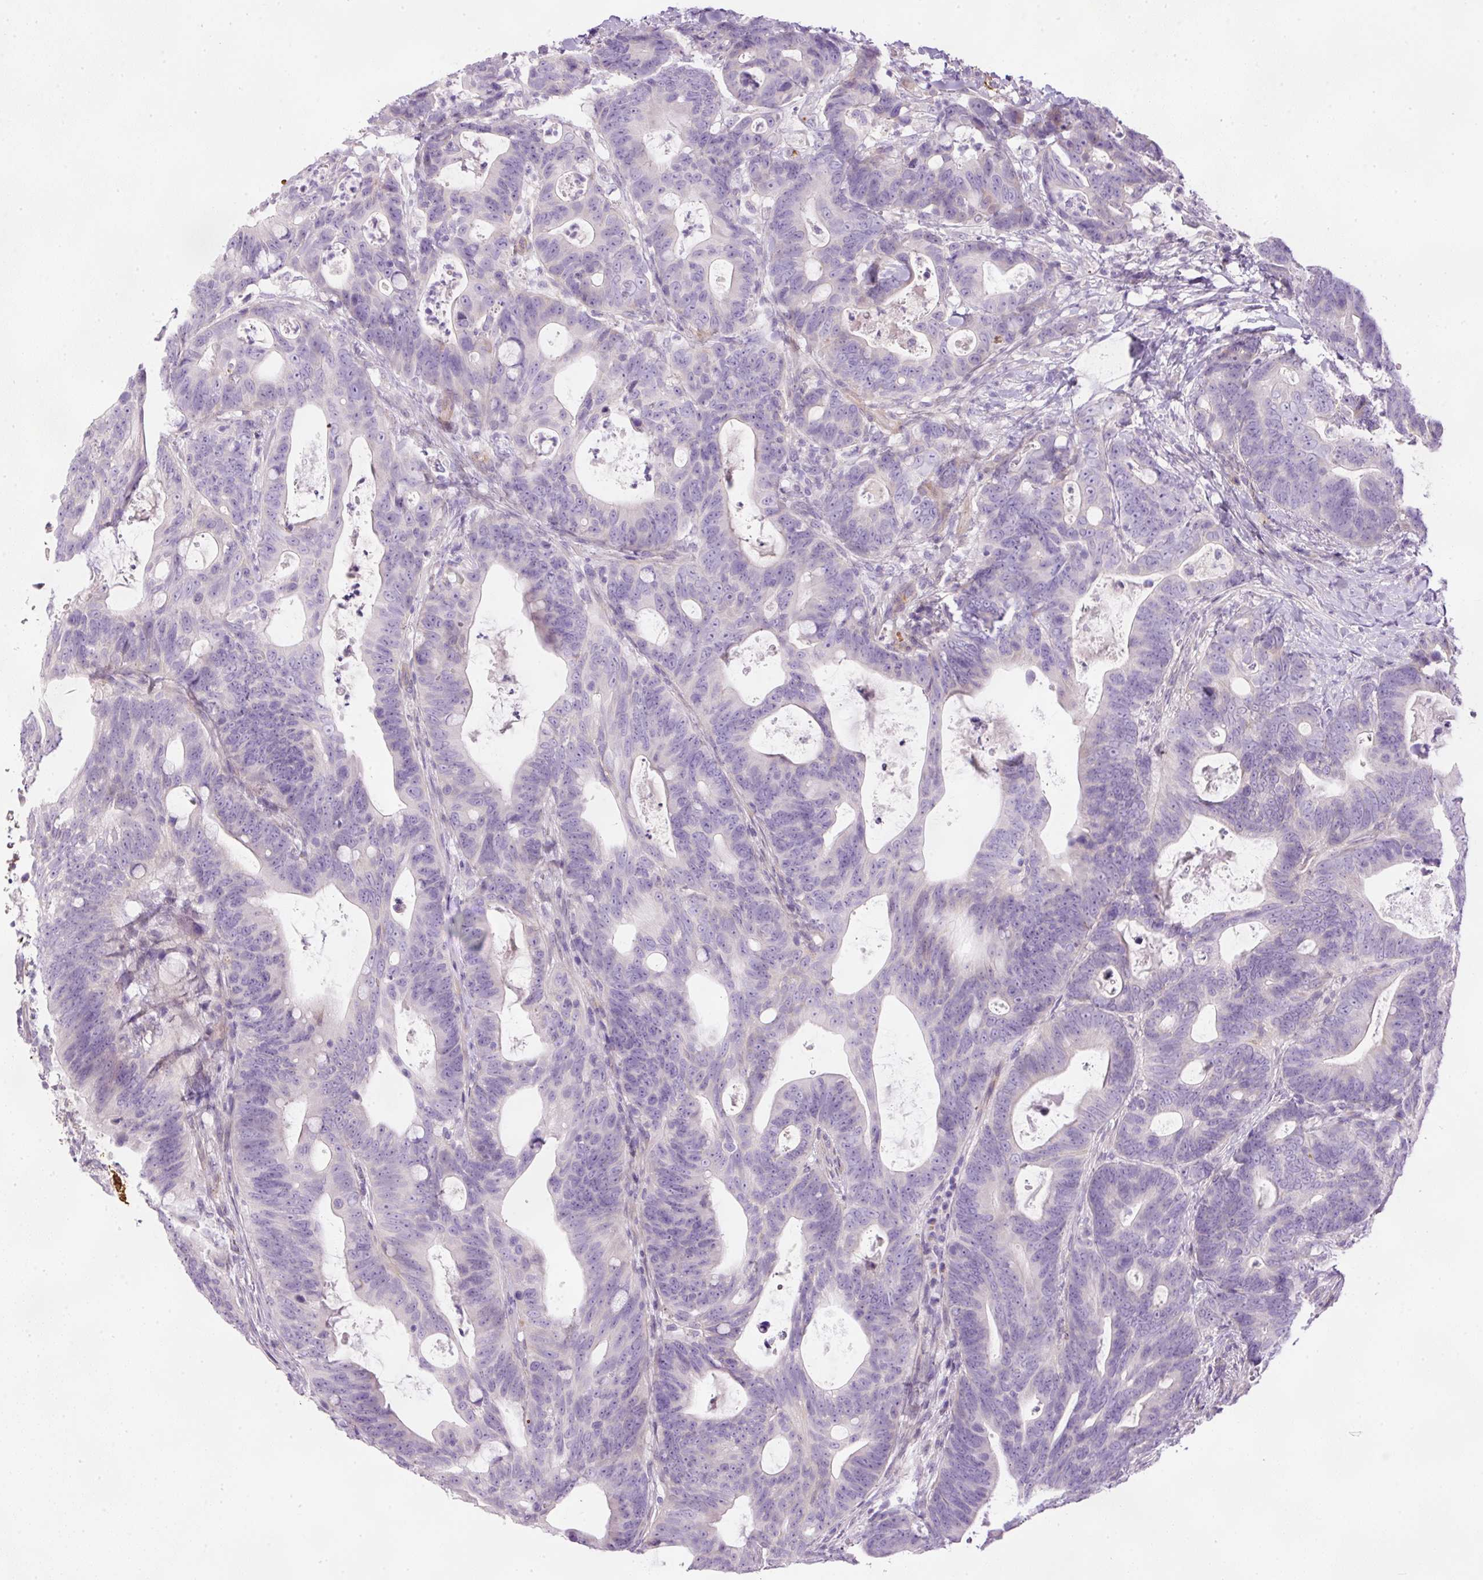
{"staining": {"intensity": "negative", "quantity": "none", "location": "none"}, "tissue": "colorectal cancer", "cell_type": "Tumor cells", "image_type": "cancer", "snomed": [{"axis": "morphology", "description": "Adenocarcinoma, NOS"}, {"axis": "topography", "description": "Colon"}], "caption": "DAB immunohistochemical staining of colorectal cancer (adenocarcinoma) shows no significant positivity in tumor cells. (Immunohistochemistry, brightfield microscopy, high magnification).", "gene": "KPNA5", "patient": {"sex": "female", "age": 82}}